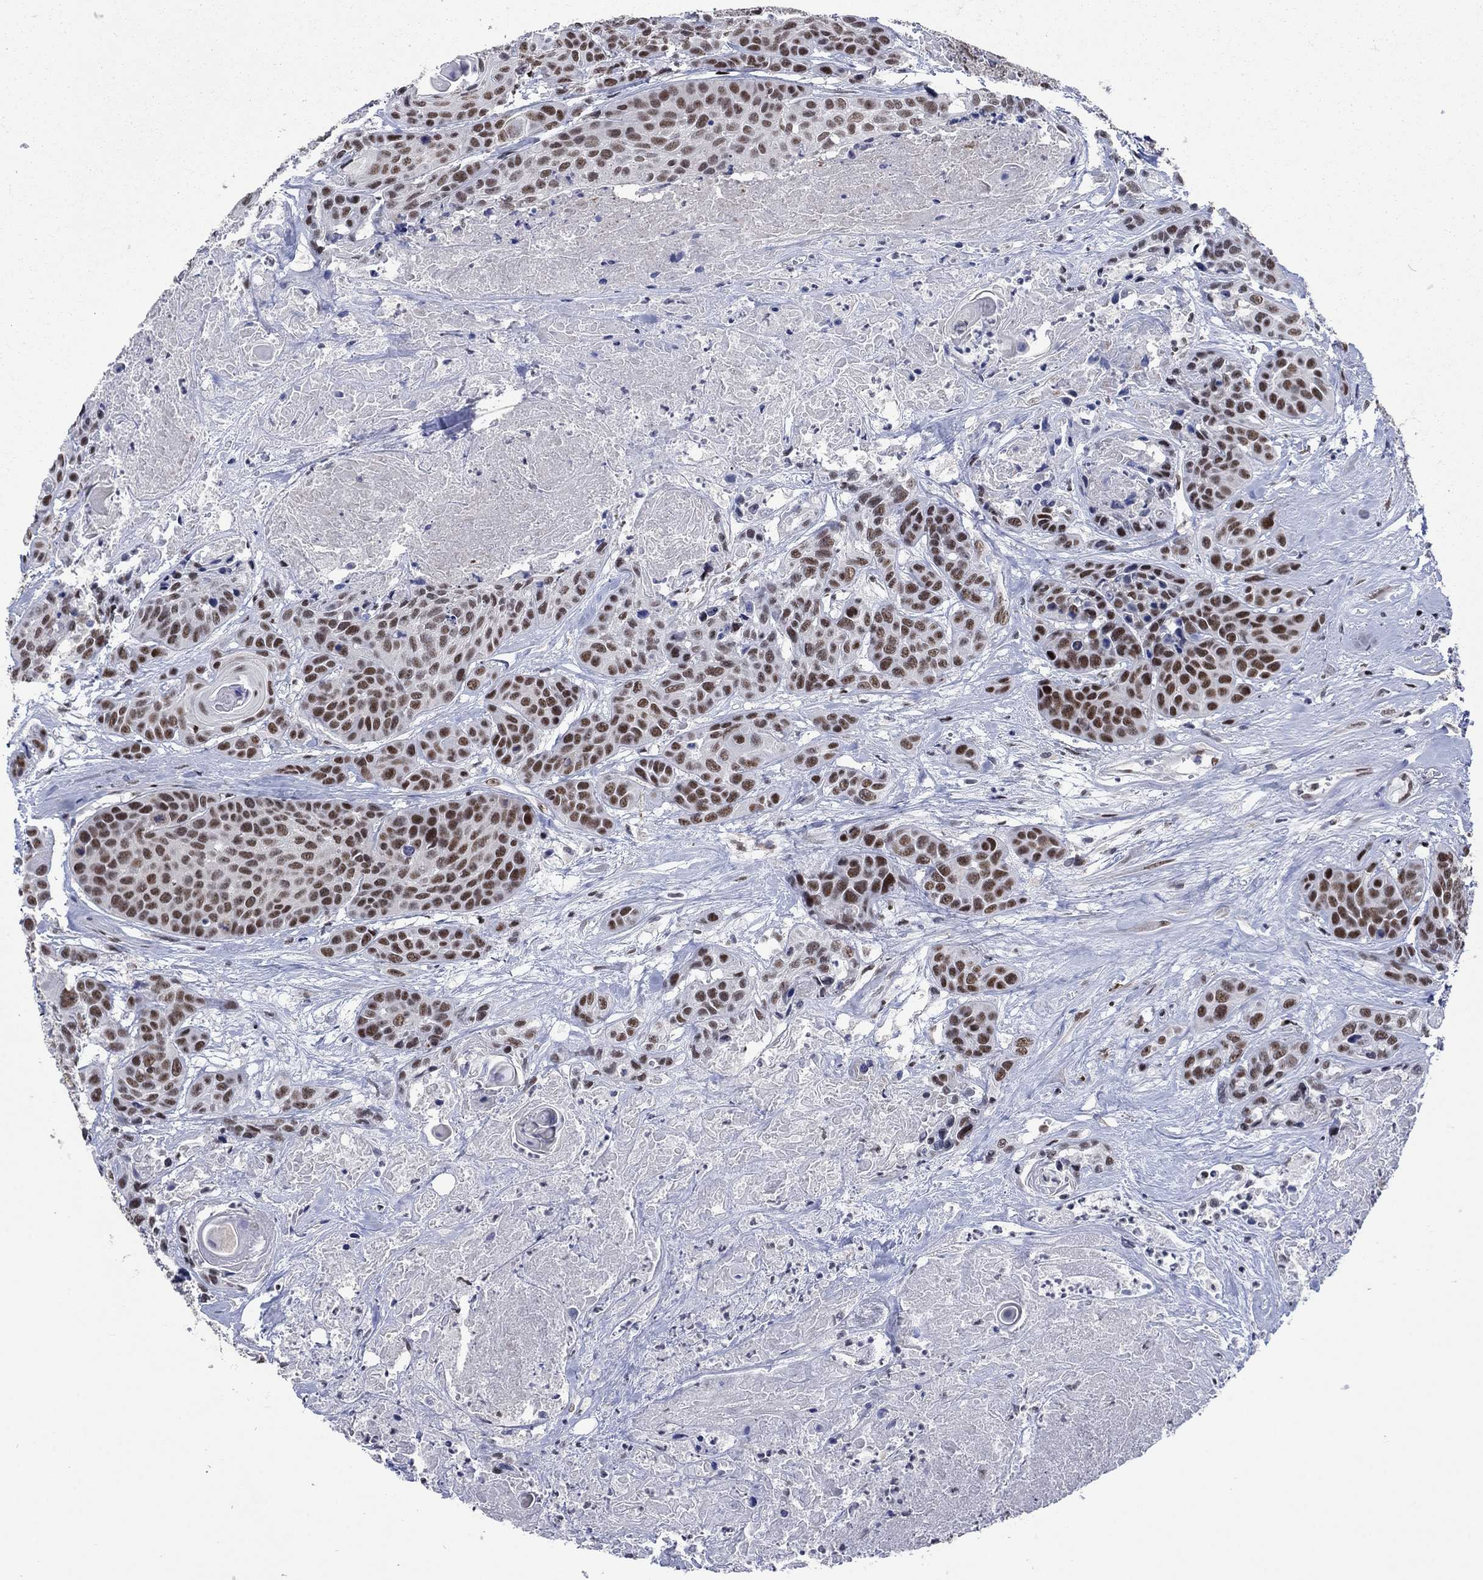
{"staining": {"intensity": "strong", "quantity": ">75%", "location": "nuclear"}, "tissue": "head and neck cancer", "cell_type": "Tumor cells", "image_type": "cancer", "snomed": [{"axis": "morphology", "description": "Squamous cell carcinoma, NOS"}, {"axis": "topography", "description": "Oral tissue"}, {"axis": "topography", "description": "Head-Neck"}], "caption": "Human head and neck cancer (squamous cell carcinoma) stained with a brown dye reveals strong nuclear positive staining in about >75% of tumor cells.", "gene": "HCFC1", "patient": {"sex": "male", "age": 56}}